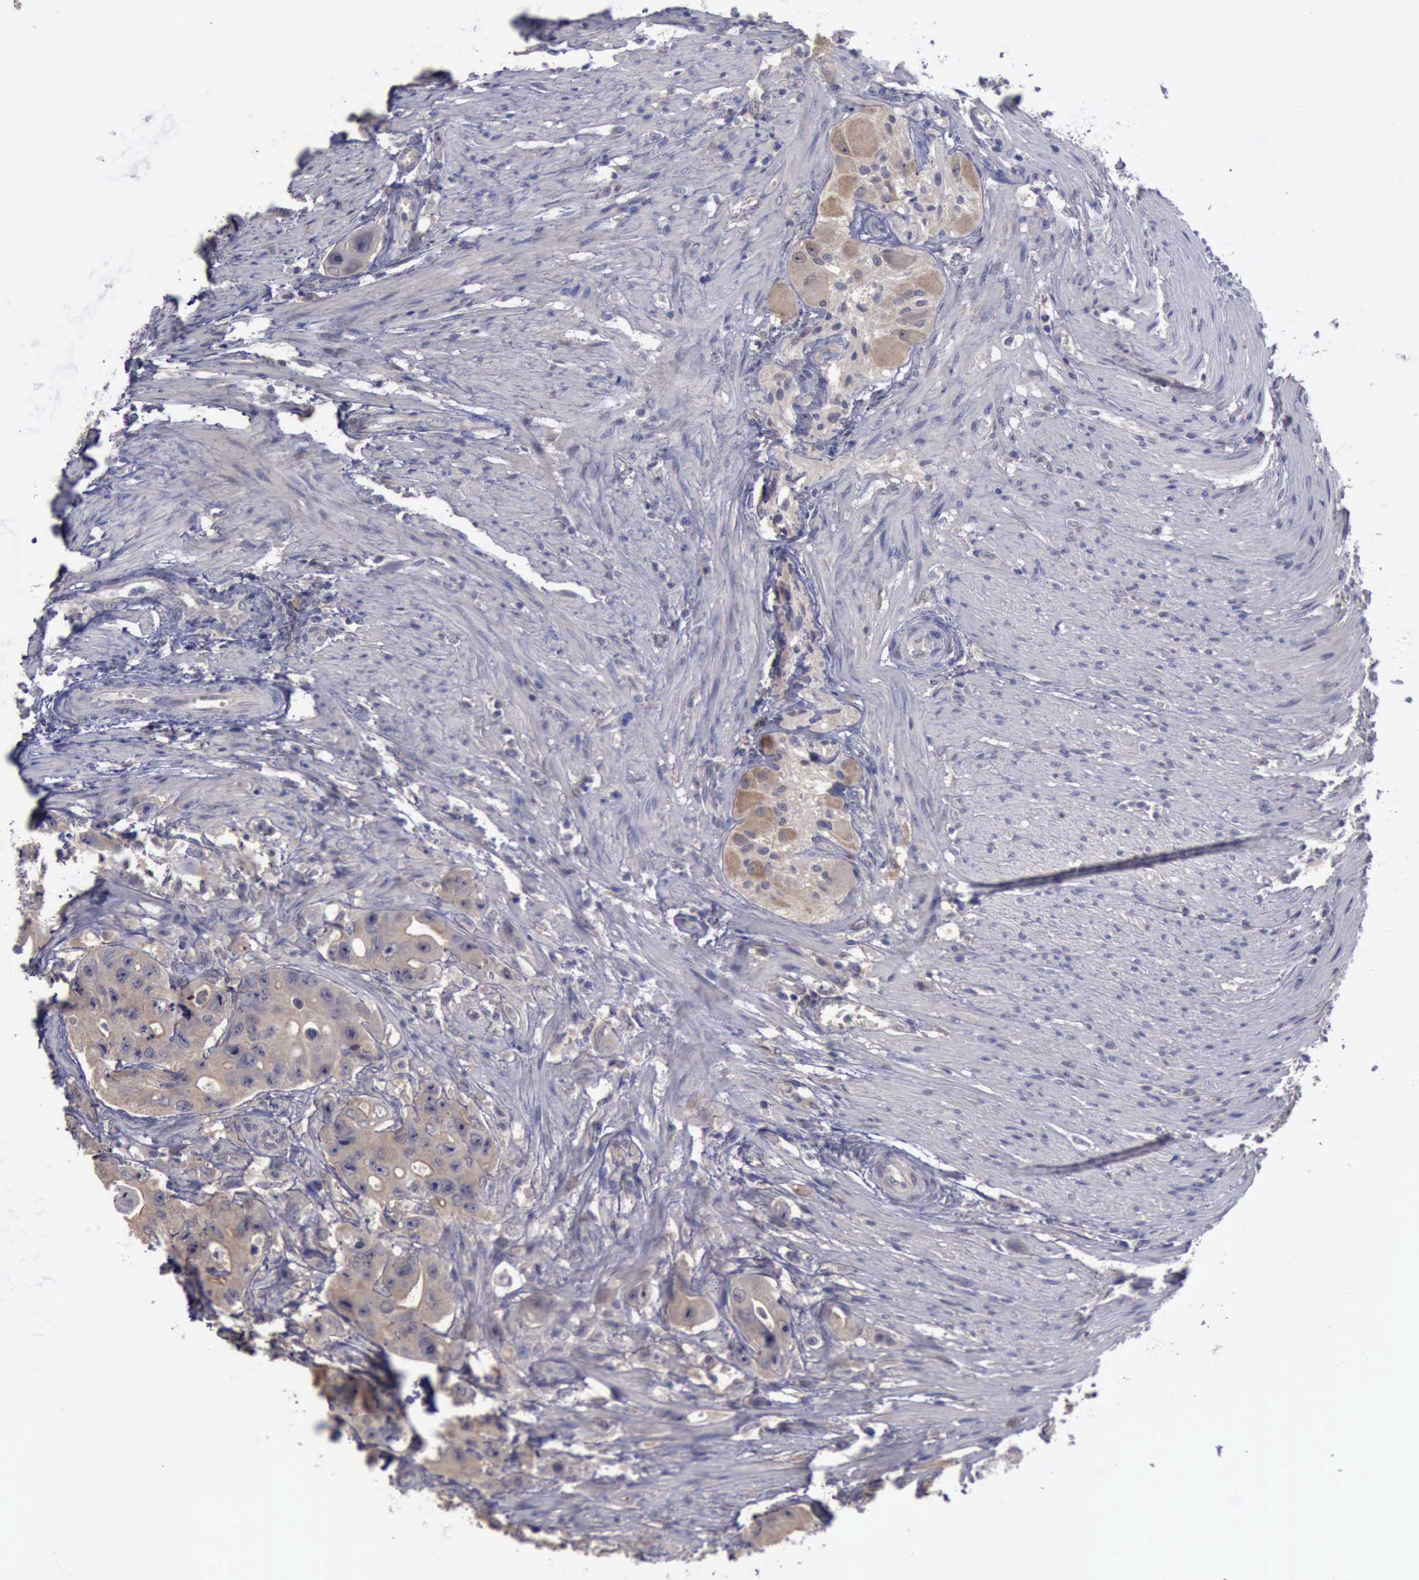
{"staining": {"intensity": "weak", "quantity": ">75%", "location": "cytoplasmic/membranous"}, "tissue": "colorectal cancer", "cell_type": "Tumor cells", "image_type": "cancer", "snomed": [{"axis": "morphology", "description": "Adenocarcinoma, NOS"}, {"axis": "topography", "description": "Colon"}], "caption": "The micrograph exhibits immunohistochemical staining of colorectal cancer (adenocarcinoma). There is weak cytoplasmic/membranous staining is appreciated in about >75% of tumor cells.", "gene": "PHKA1", "patient": {"sex": "female", "age": 46}}